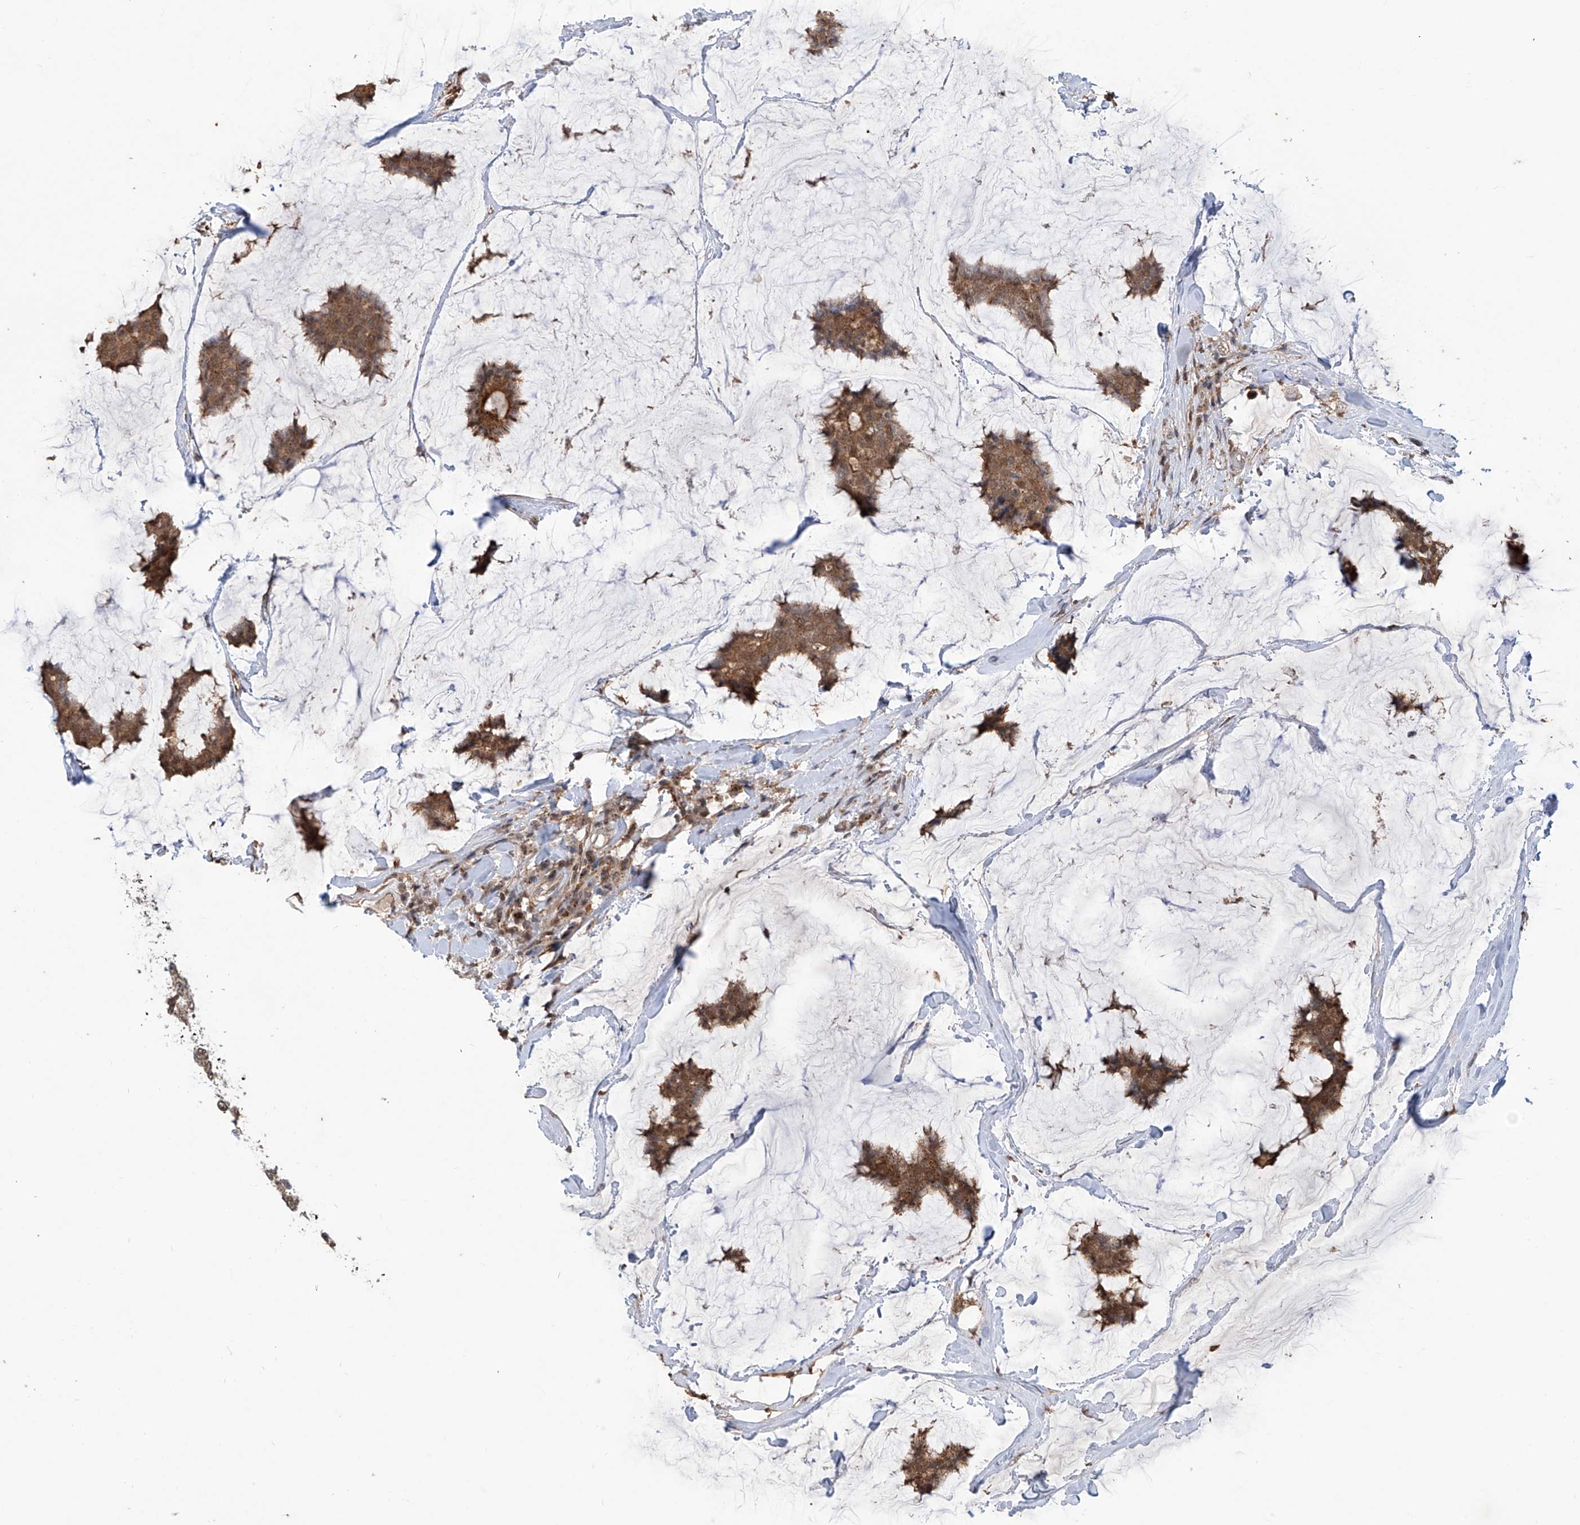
{"staining": {"intensity": "moderate", "quantity": ">75%", "location": "cytoplasmic/membranous,nuclear"}, "tissue": "breast cancer", "cell_type": "Tumor cells", "image_type": "cancer", "snomed": [{"axis": "morphology", "description": "Duct carcinoma"}, {"axis": "topography", "description": "Breast"}], "caption": "The immunohistochemical stain labels moderate cytoplasmic/membranous and nuclear staining in tumor cells of breast cancer (intraductal carcinoma) tissue.", "gene": "HOXC8", "patient": {"sex": "female", "age": 93}}